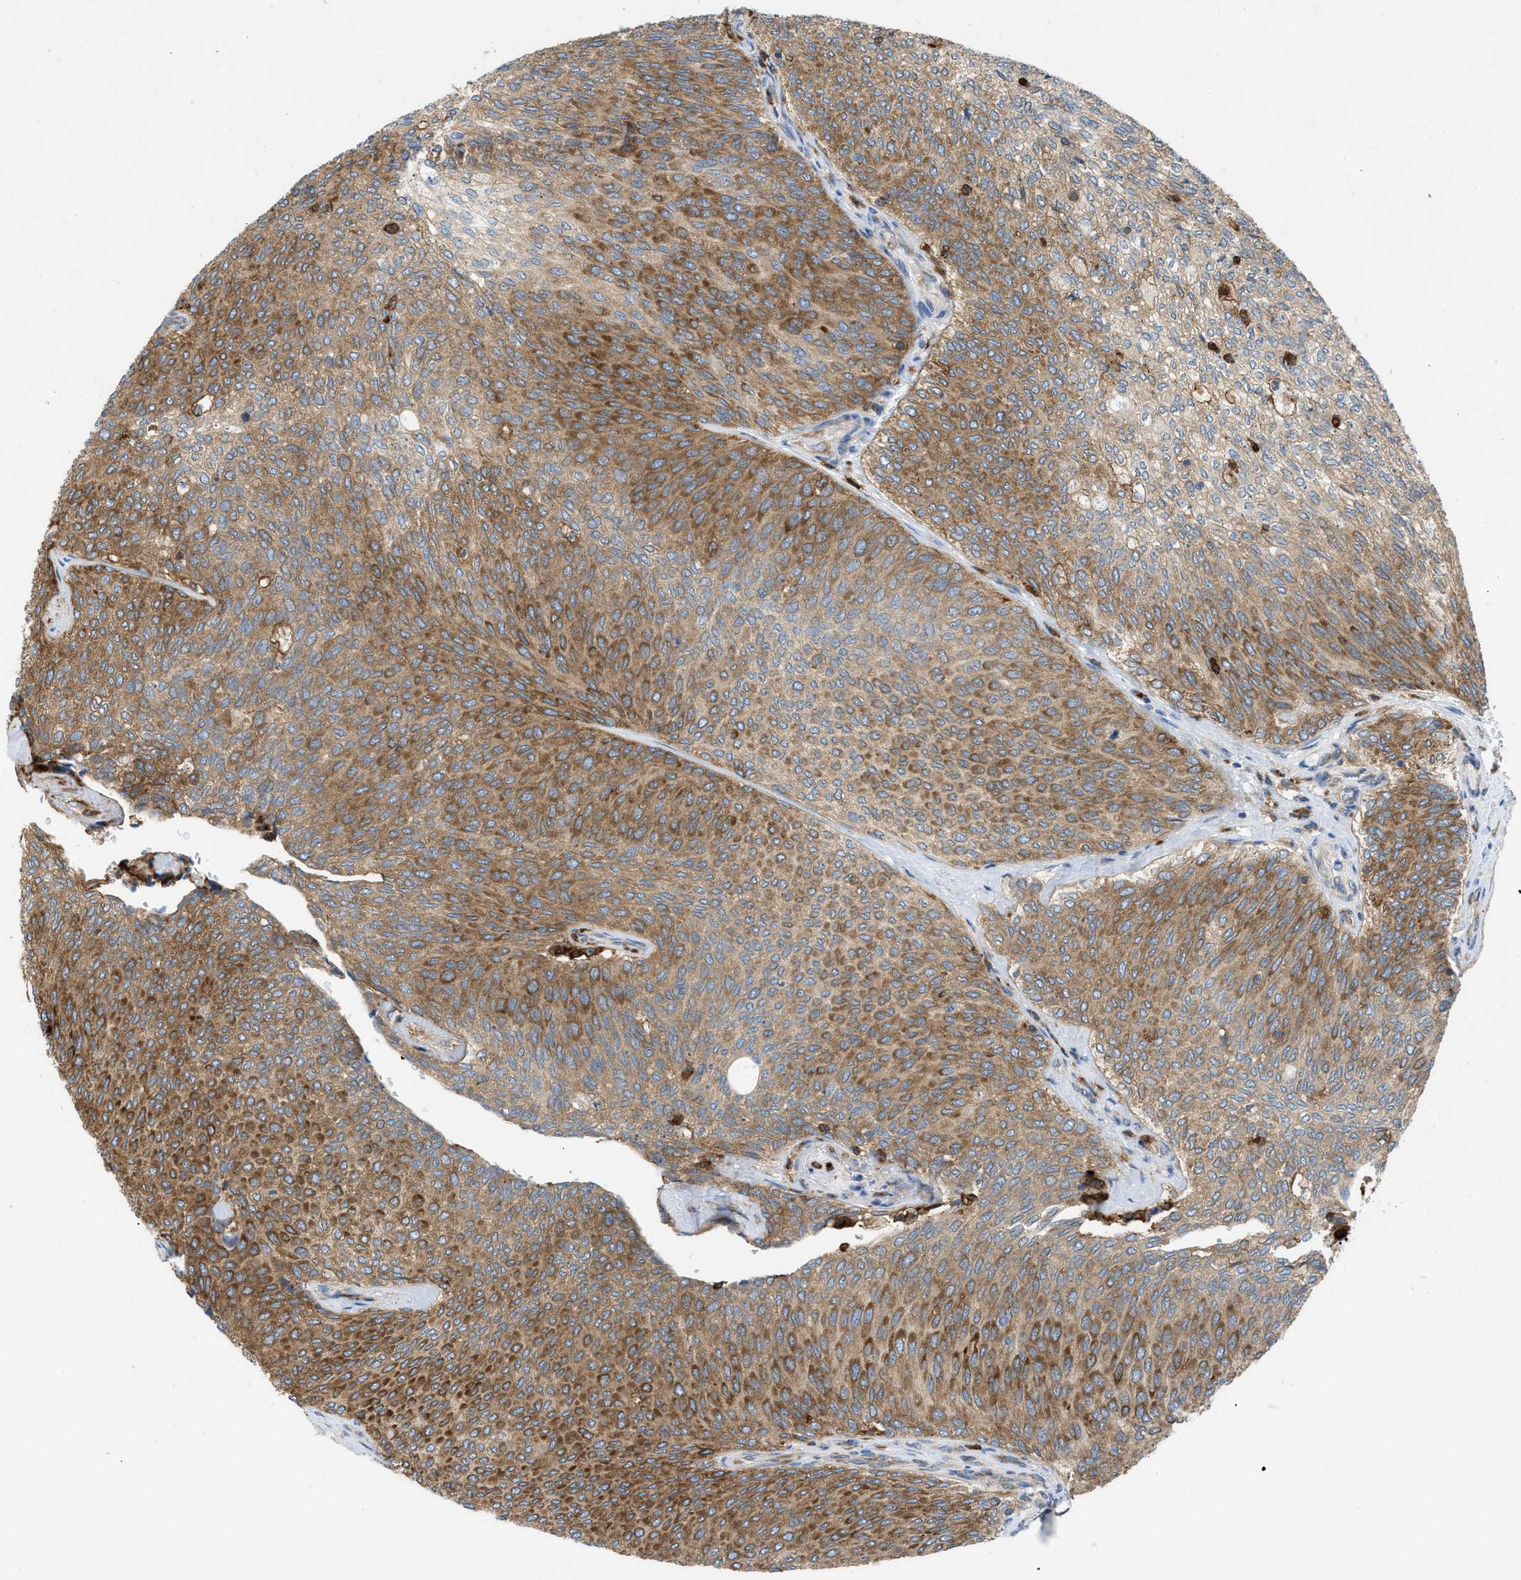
{"staining": {"intensity": "moderate", "quantity": ">75%", "location": "cytoplasmic/membranous"}, "tissue": "urothelial cancer", "cell_type": "Tumor cells", "image_type": "cancer", "snomed": [{"axis": "morphology", "description": "Urothelial carcinoma, Low grade"}, {"axis": "topography", "description": "Urinary bladder"}], "caption": "Urothelial cancer stained for a protein (brown) demonstrates moderate cytoplasmic/membranous positive expression in approximately >75% of tumor cells.", "gene": "GPAT4", "patient": {"sex": "female", "age": 79}}